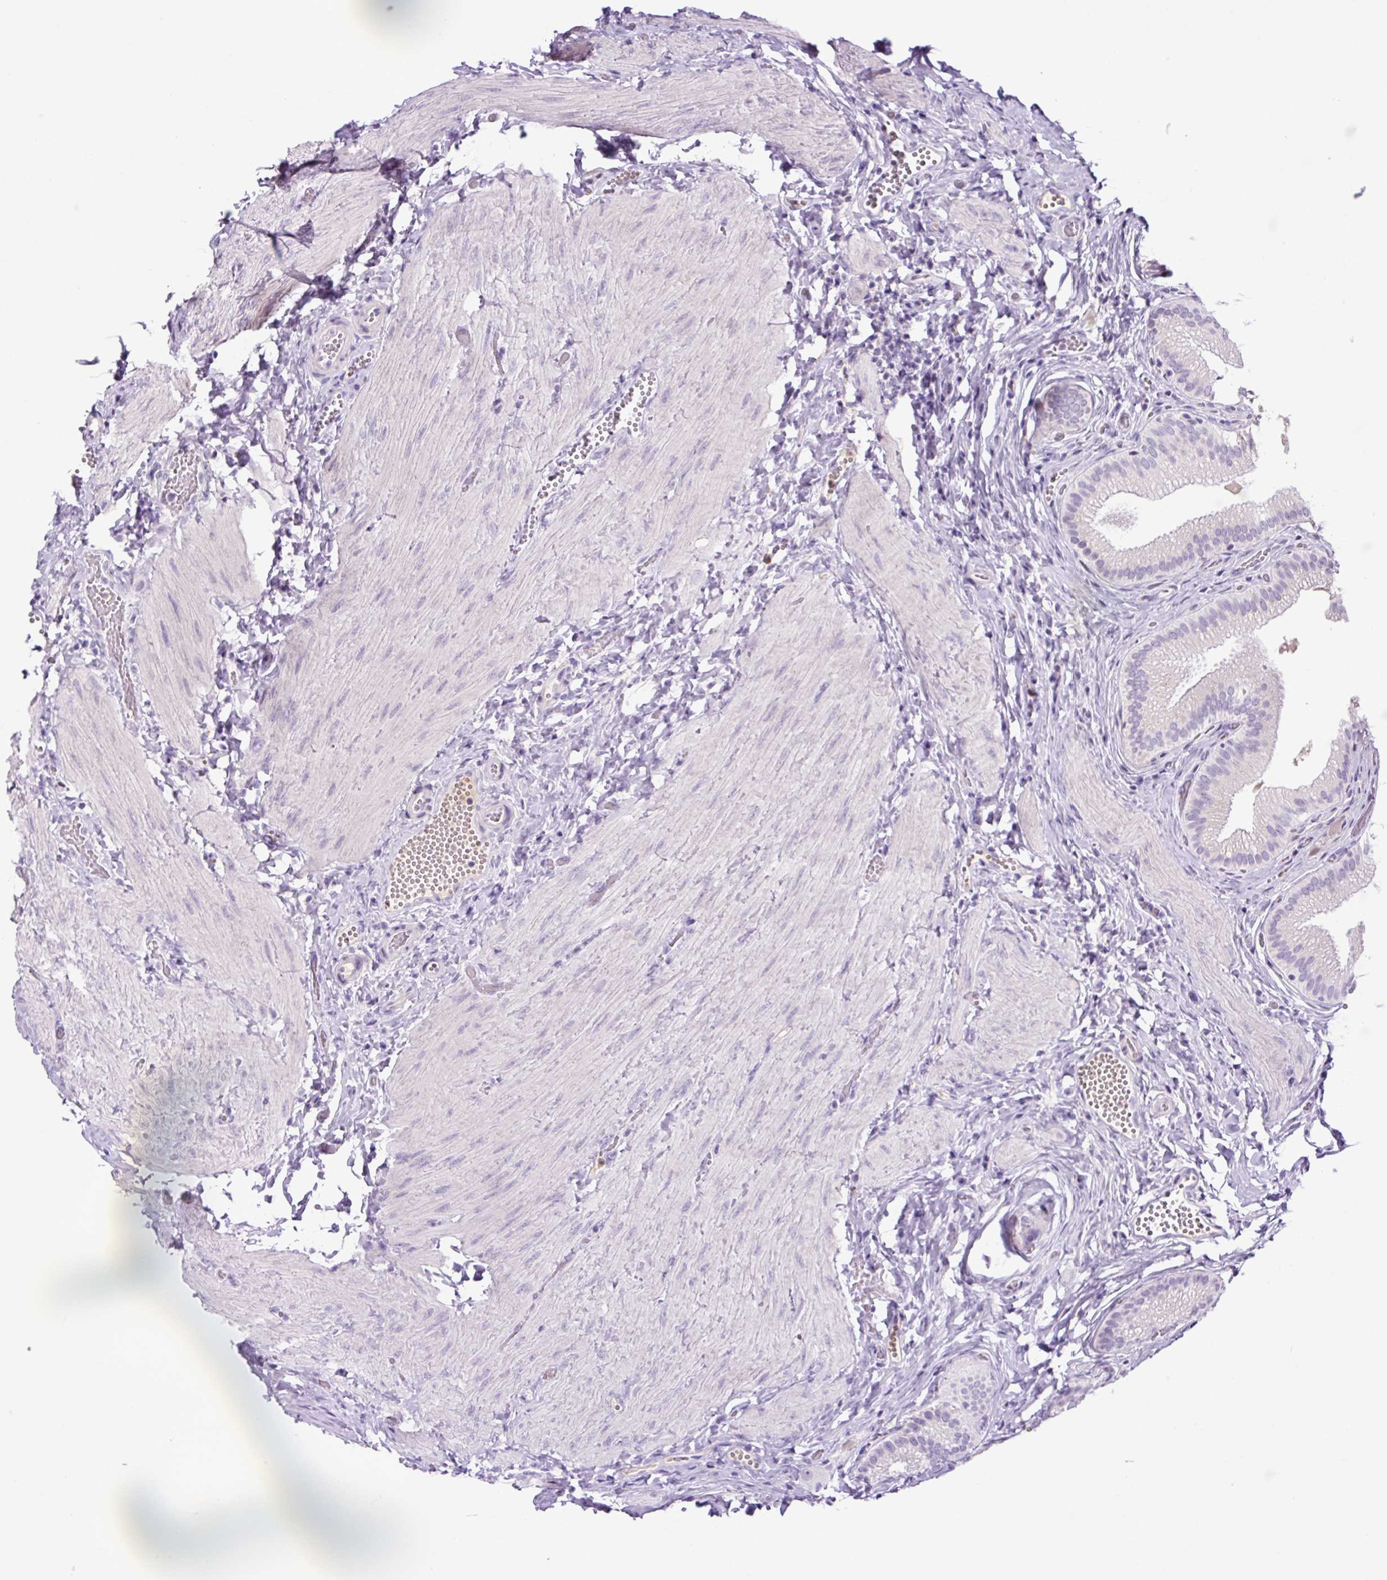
{"staining": {"intensity": "negative", "quantity": "none", "location": "none"}, "tissue": "gallbladder", "cell_type": "Glandular cells", "image_type": "normal", "snomed": [{"axis": "morphology", "description": "Normal tissue, NOS"}, {"axis": "topography", "description": "Gallbladder"}], "caption": "Immunohistochemistry image of unremarkable gallbladder: human gallbladder stained with DAB demonstrates no significant protein expression in glandular cells.", "gene": "MFSD3", "patient": {"sex": "male", "age": 17}}